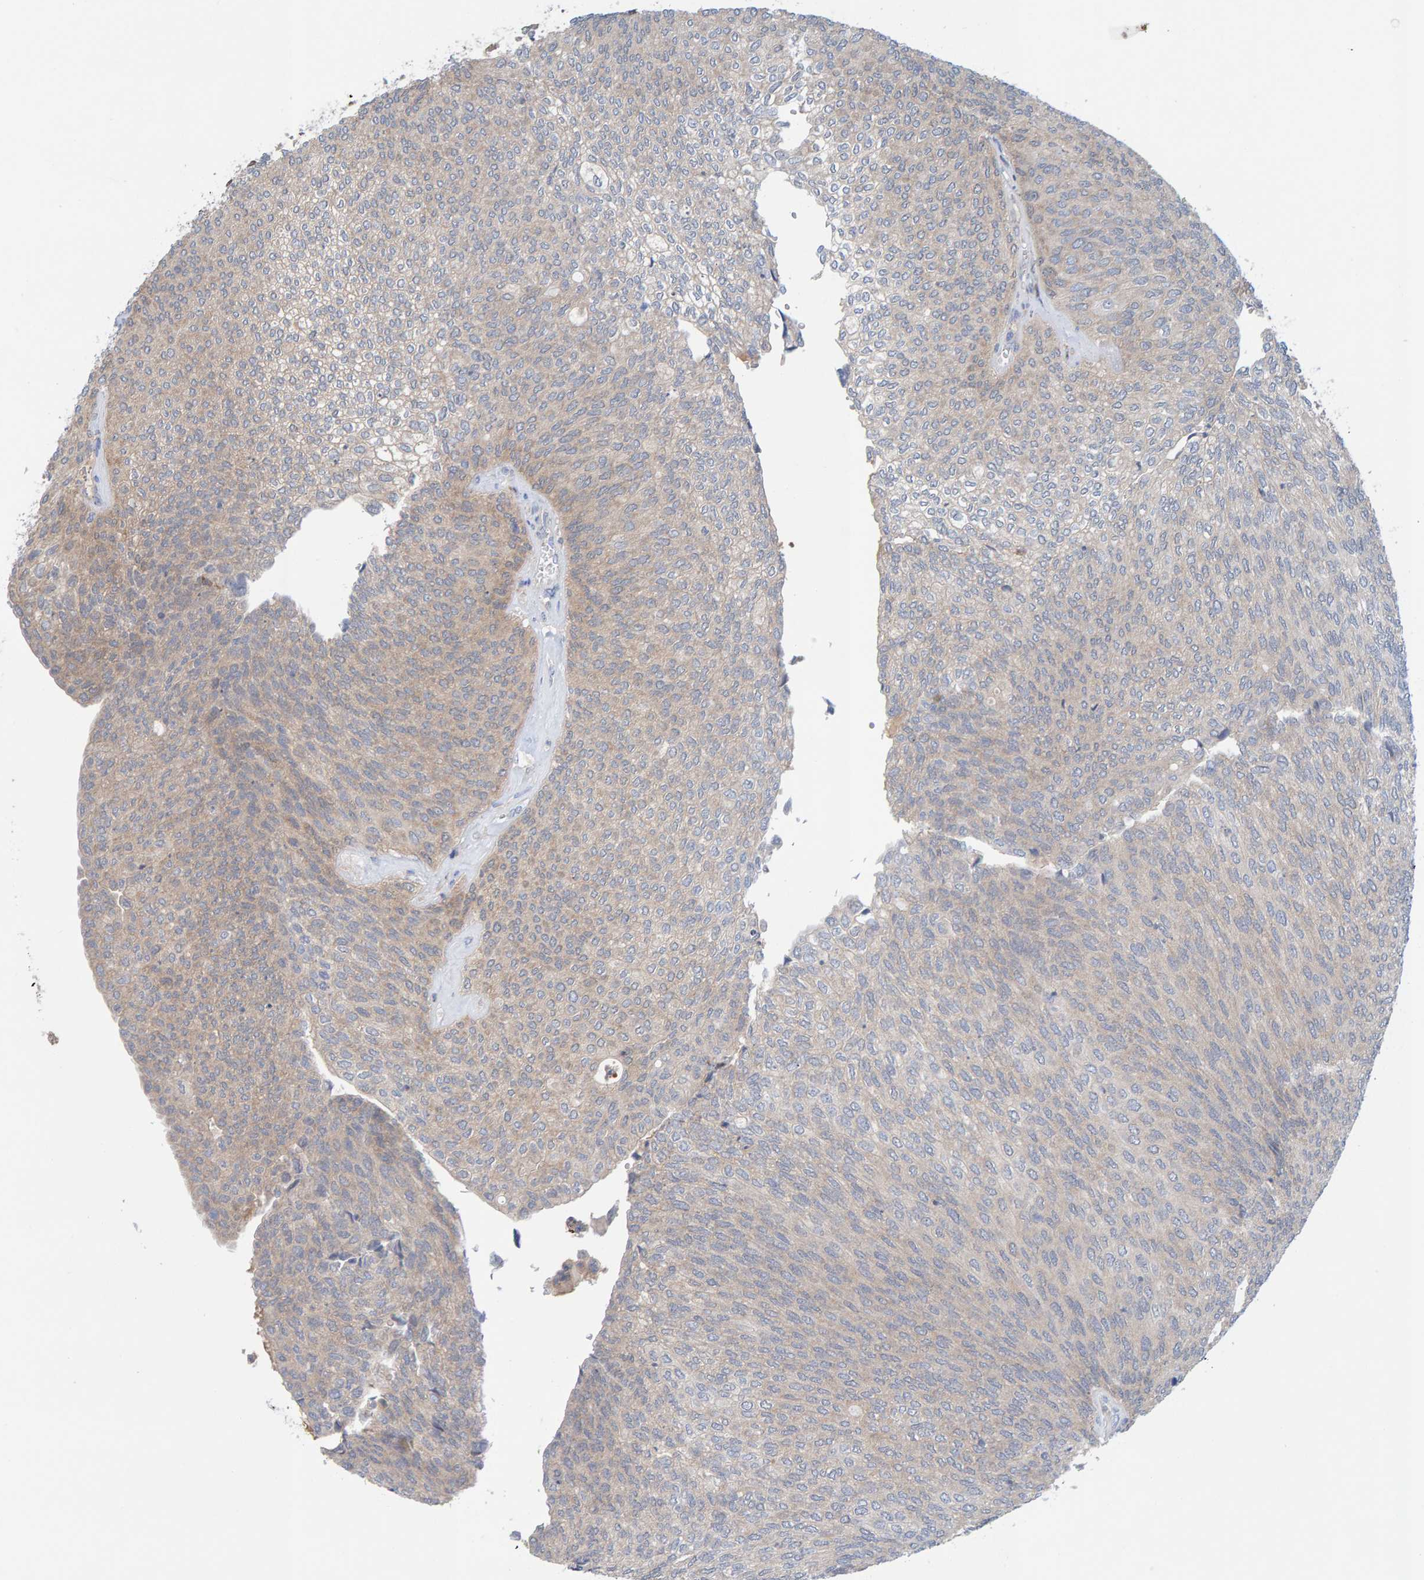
{"staining": {"intensity": "weak", "quantity": "25%-75%", "location": "cytoplasmic/membranous"}, "tissue": "urothelial cancer", "cell_type": "Tumor cells", "image_type": "cancer", "snomed": [{"axis": "morphology", "description": "Urothelial carcinoma, Low grade"}, {"axis": "topography", "description": "Urinary bladder"}], "caption": "High-magnification brightfield microscopy of urothelial carcinoma (low-grade) stained with DAB (3,3'-diaminobenzidine) (brown) and counterstained with hematoxylin (blue). tumor cells exhibit weak cytoplasmic/membranous expression is present in about25%-75% of cells.", "gene": "TATDN1", "patient": {"sex": "female", "age": 79}}